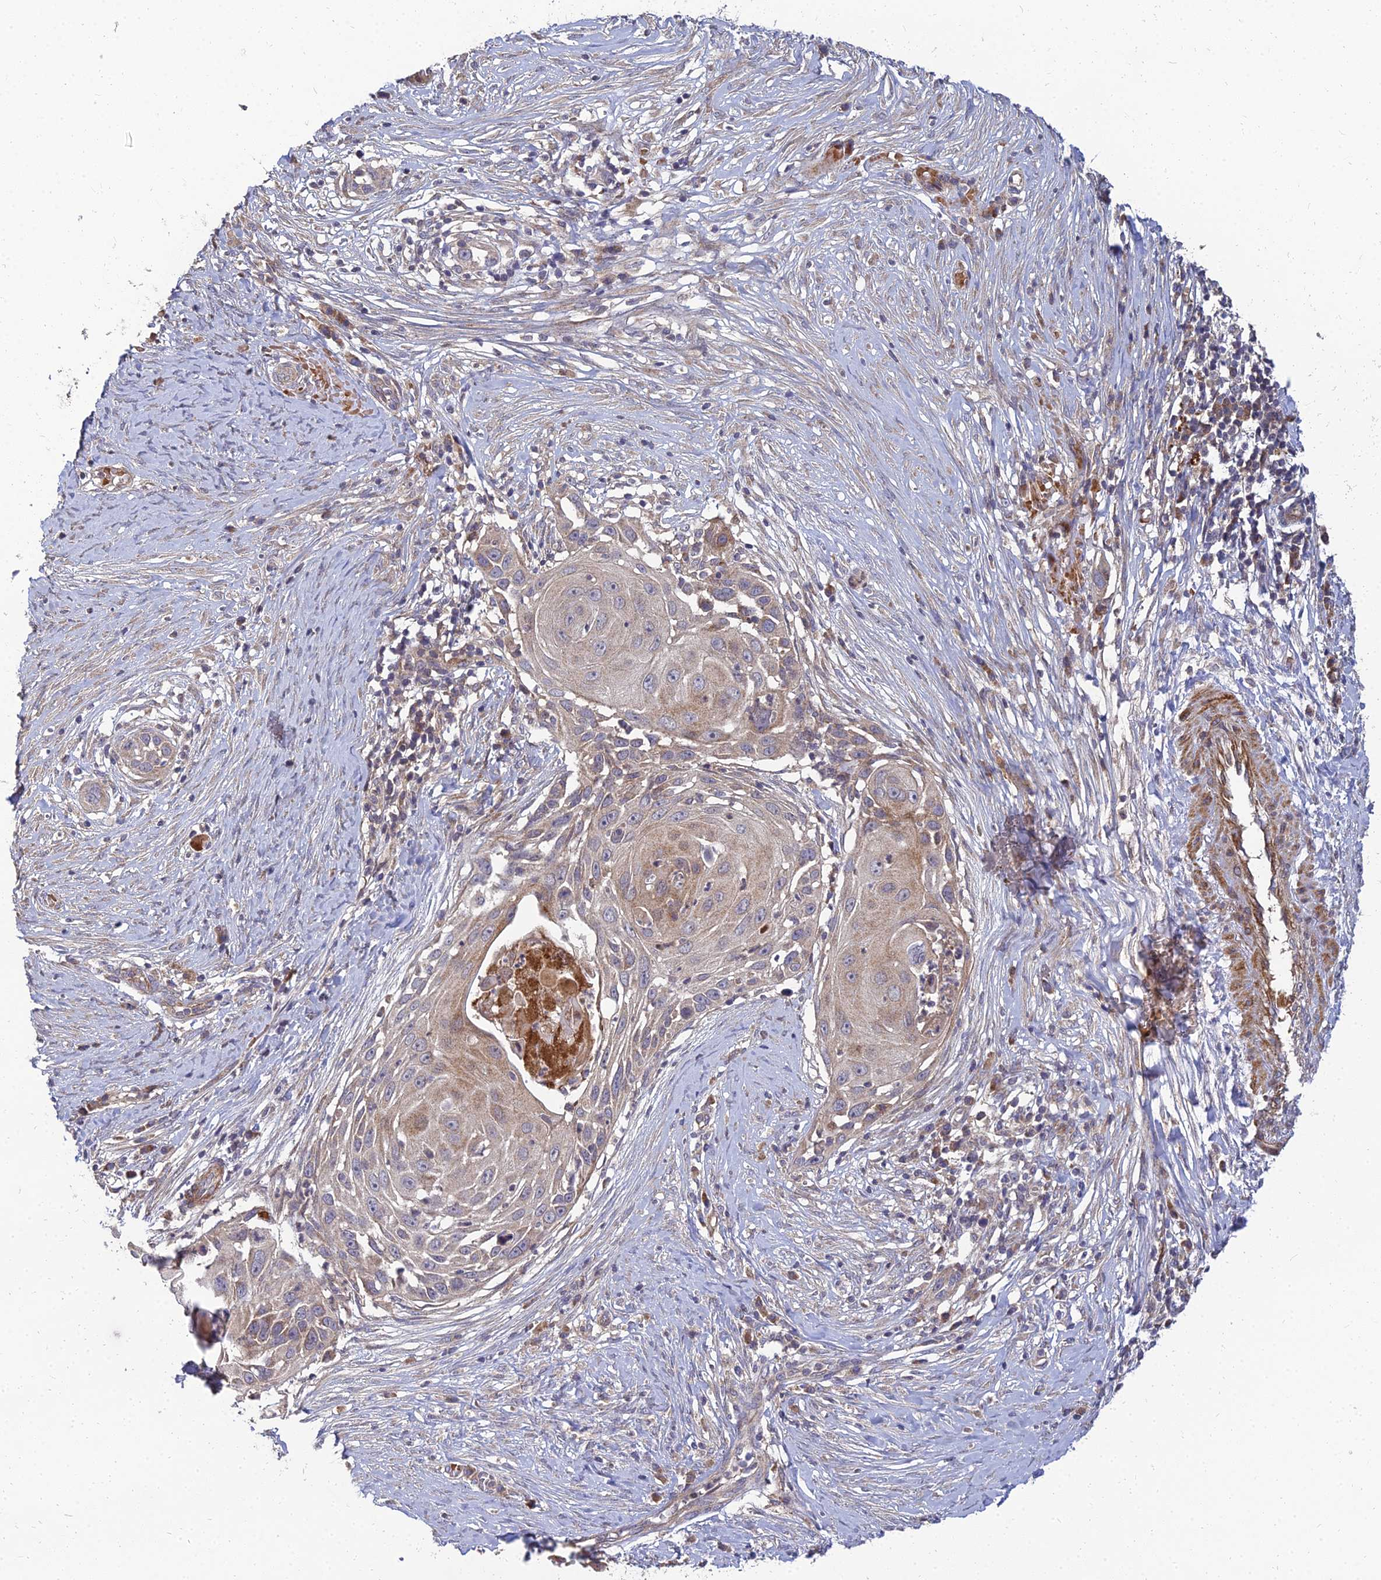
{"staining": {"intensity": "moderate", "quantity": "<25%", "location": "cytoplasmic/membranous"}, "tissue": "skin cancer", "cell_type": "Tumor cells", "image_type": "cancer", "snomed": [{"axis": "morphology", "description": "Squamous cell carcinoma, NOS"}, {"axis": "topography", "description": "Skin"}], "caption": "Squamous cell carcinoma (skin) was stained to show a protein in brown. There is low levels of moderate cytoplasmic/membranous staining in about <25% of tumor cells.", "gene": "NPY", "patient": {"sex": "female", "age": 44}}